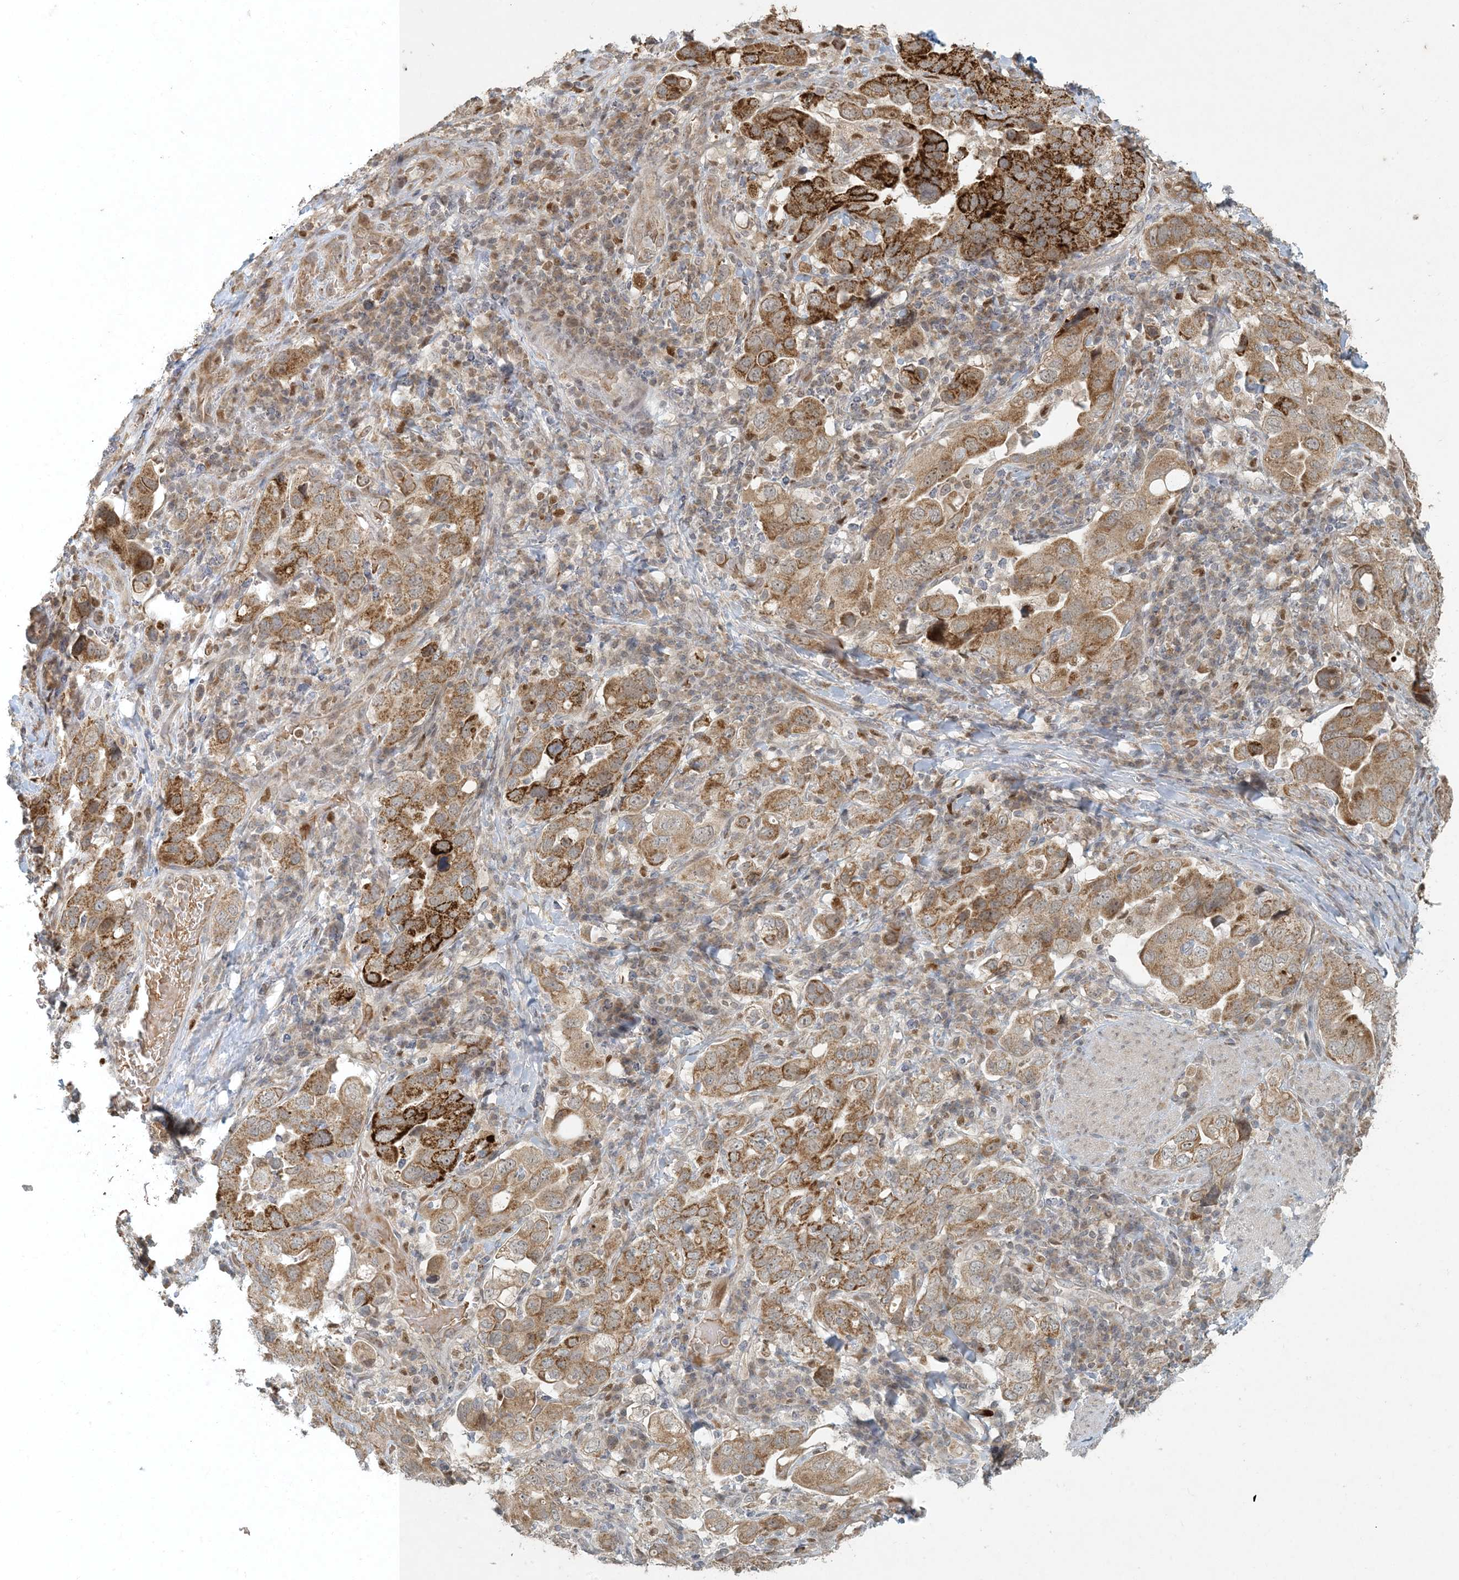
{"staining": {"intensity": "strong", "quantity": ">75%", "location": "cytoplasmic/membranous"}, "tissue": "stomach cancer", "cell_type": "Tumor cells", "image_type": "cancer", "snomed": [{"axis": "morphology", "description": "Adenocarcinoma, NOS"}, {"axis": "topography", "description": "Stomach, upper"}], "caption": "Protein expression analysis of adenocarcinoma (stomach) exhibits strong cytoplasmic/membranous positivity in approximately >75% of tumor cells.", "gene": "CTDNEP1", "patient": {"sex": "male", "age": 62}}